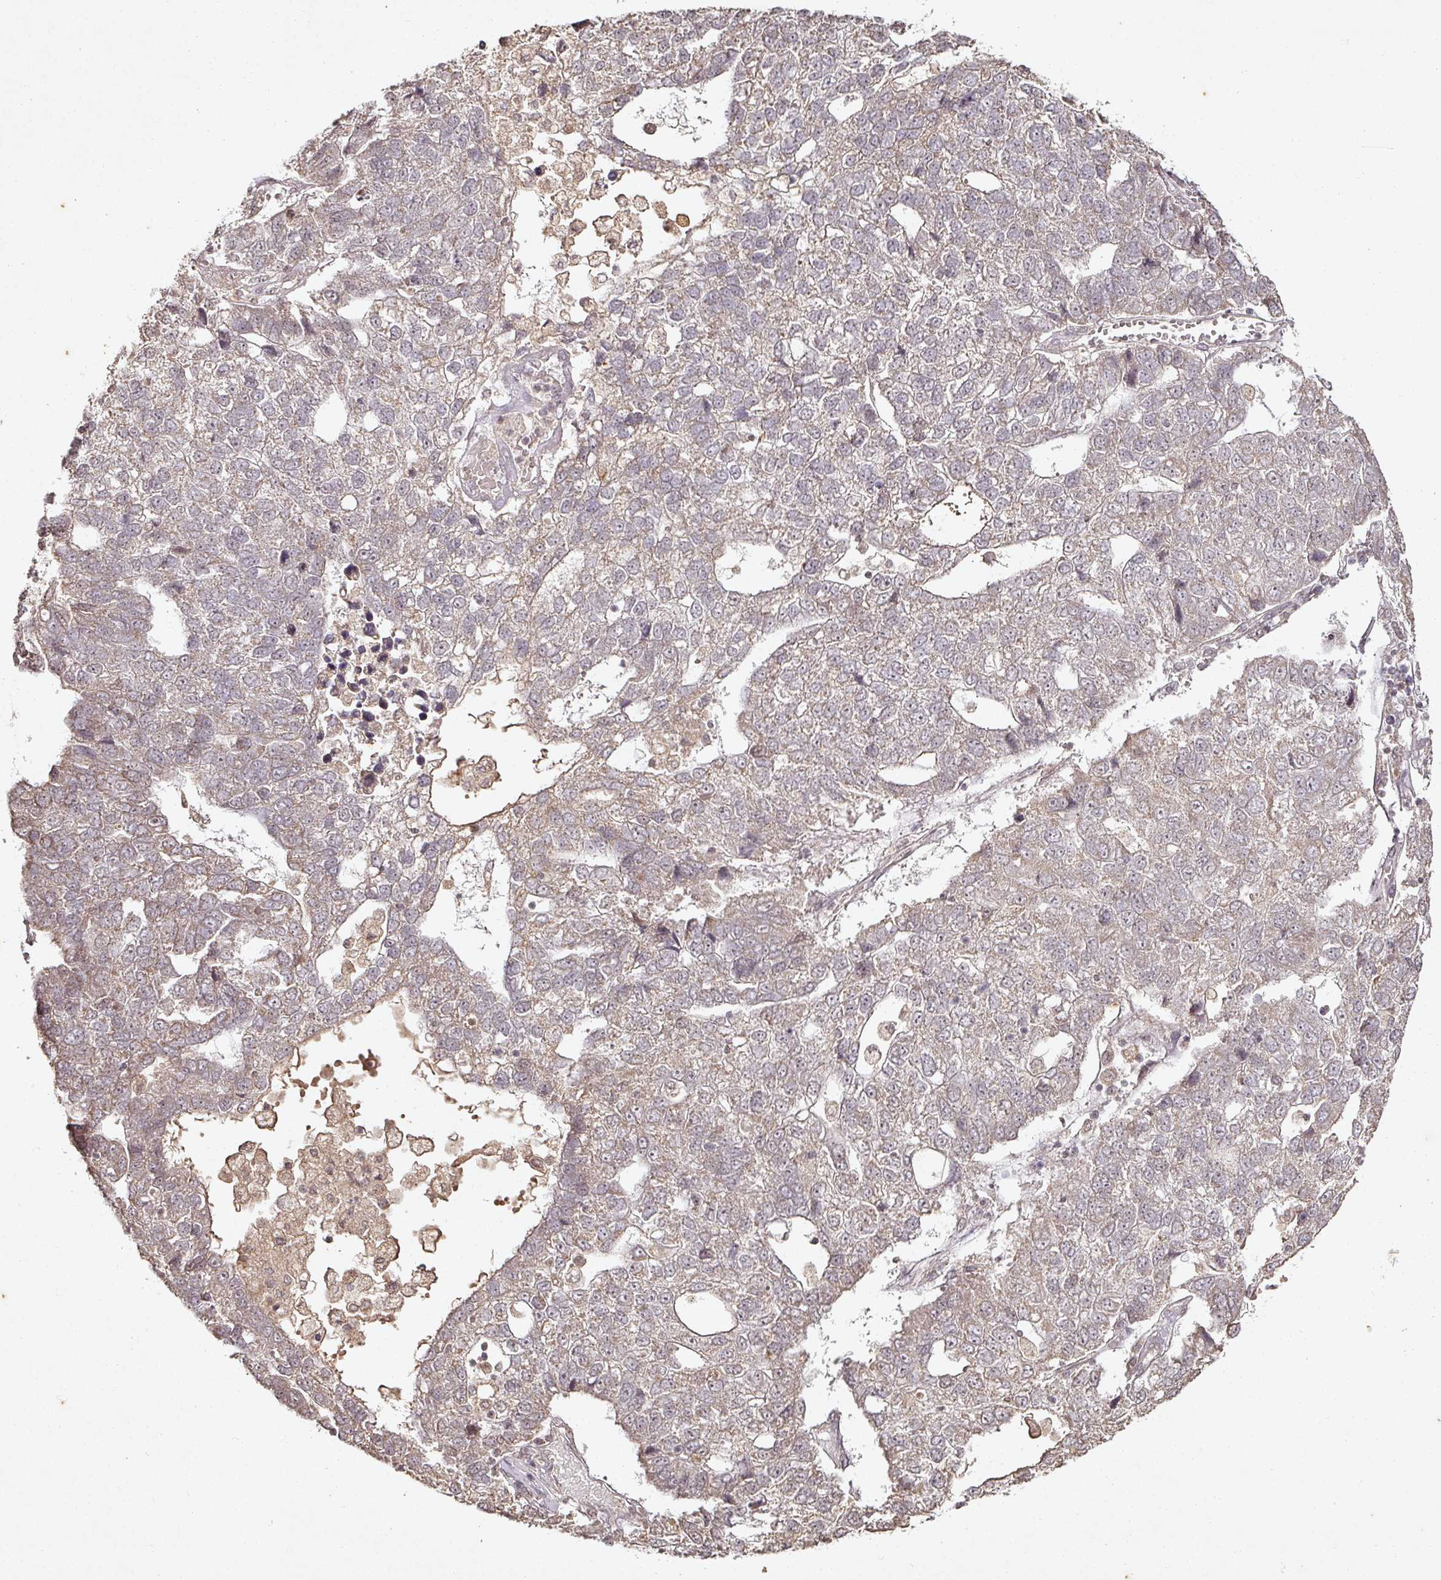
{"staining": {"intensity": "weak", "quantity": "<25%", "location": "cytoplasmic/membranous"}, "tissue": "pancreatic cancer", "cell_type": "Tumor cells", "image_type": "cancer", "snomed": [{"axis": "morphology", "description": "Adenocarcinoma, NOS"}, {"axis": "topography", "description": "Pancreas"}], "caption": "Immunohistochemistry micrograph of neoplastic tissue: human pancreatic adenocarcinoma stained with DAB (3,3'-diaminobenzidine) shows no significant protein staining in tumor cells.", "gene": "CAPN5", "patient": {"sex": "female", "age": 61}}